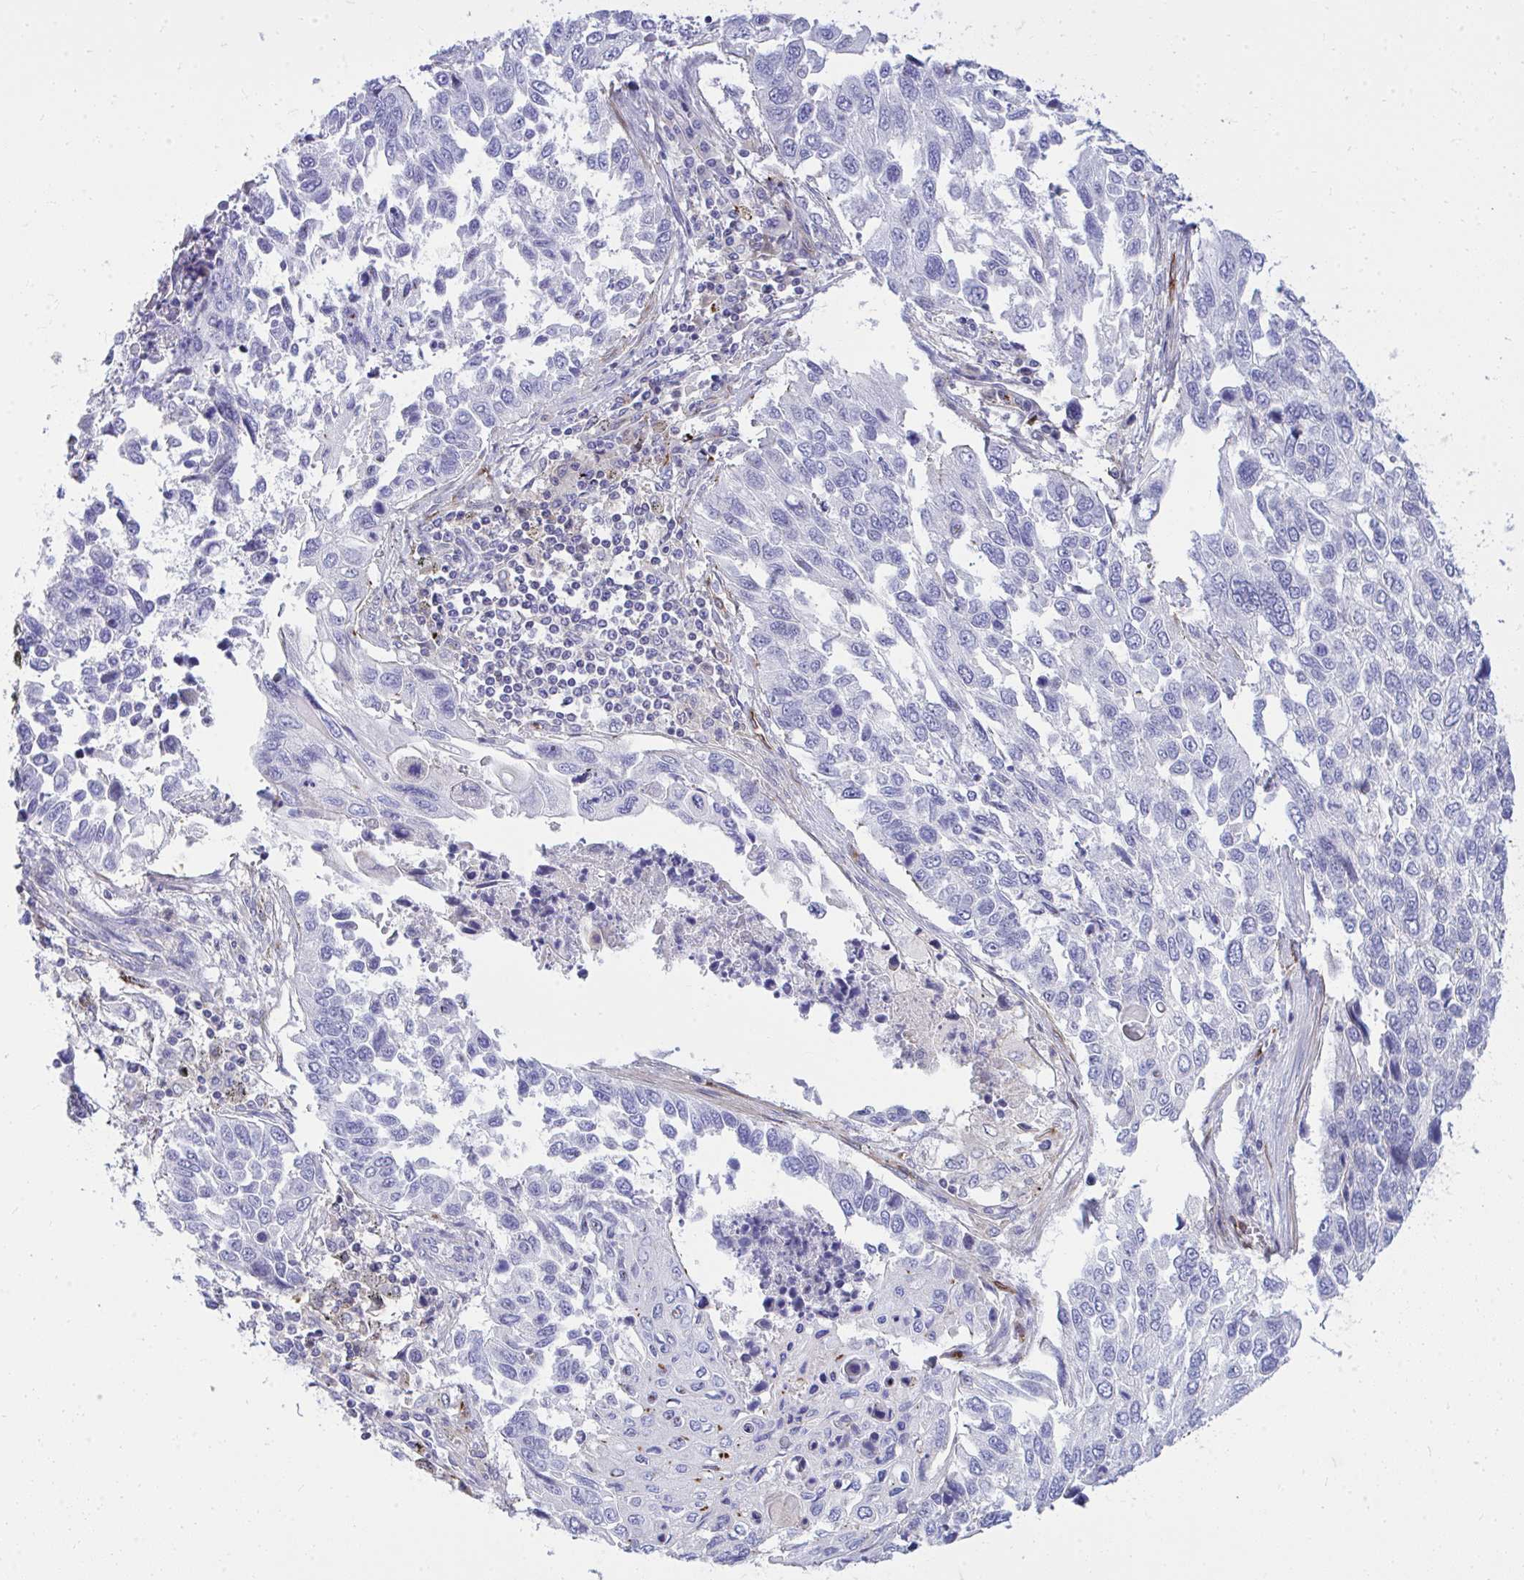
{"staining": {"intensity": "negative", "quantity": "none", "location": "none"}, "tissue": "lung cancer", "cell_type": "Tumor cells", "image_type": "cancer", "snomed": [{"axis": "morphology", "description": "Squamous cell carcinoma, NOS"}, {"axis": "topography", "description": "Lung"}], "caption": "Tumor cells are negative for protein expression in human lung squamous cell carcinoma.", "gene": "TP53I11", "patient": {"sex": "male", "age": 62}}